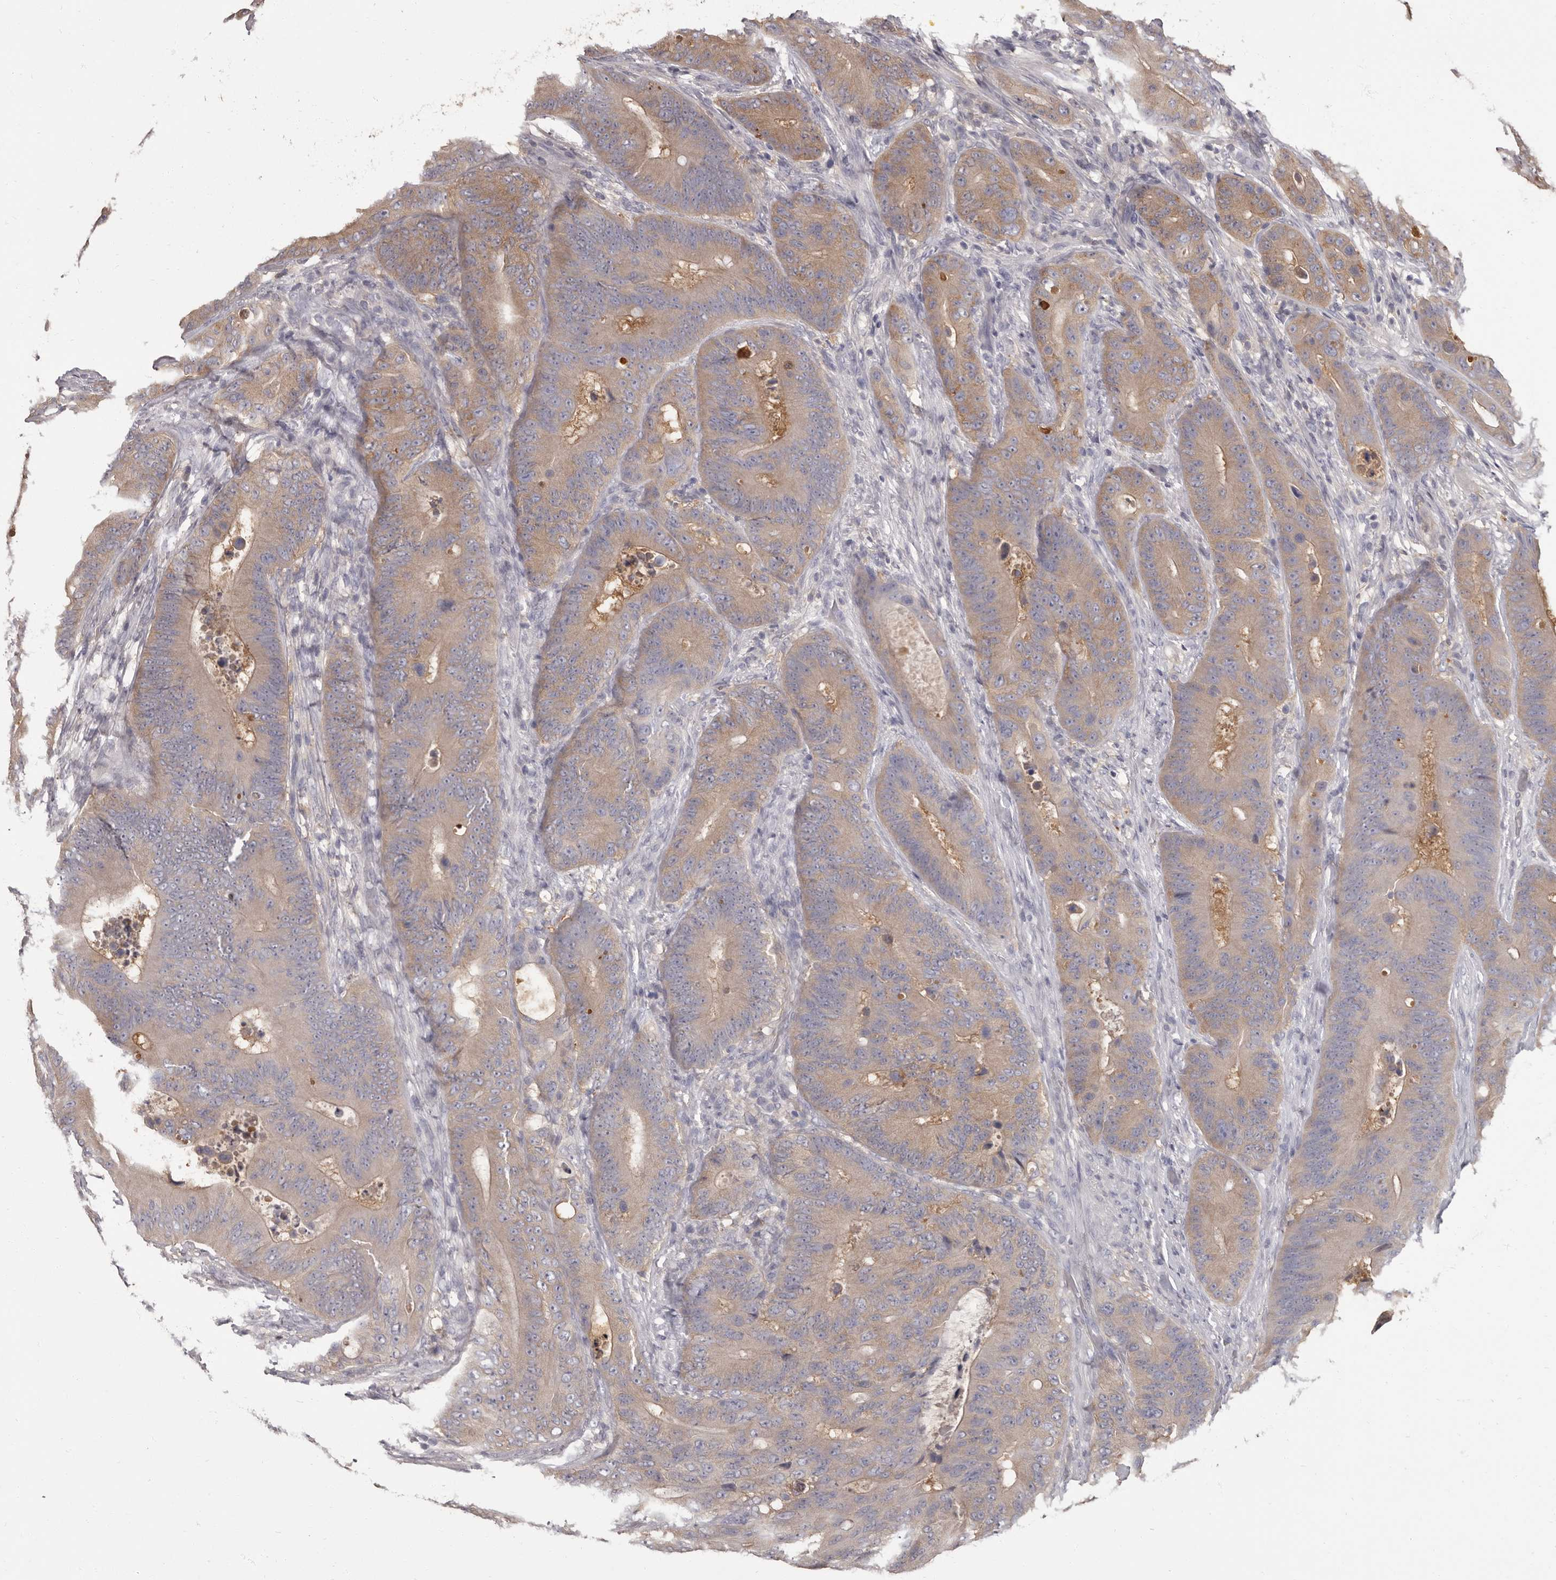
{"staining": {"intensity": "moderate", "quantity": ">75%", "location": "cytoplasmic/membranous"}, "tissue": "colorectal cancer", "cell_type": "Tumor cells", "image_type": "cancer", "snomed": [{"axis": "morphology", "description": "Adenocarcinoma, NOS"}, {"axis": "topography", "description": "Colon"}], "caption": "This image reveals immunohistochemistry staining of human colorectal adenocarcinoma, with medium moderate cytoplasmic/membranous positivity in approximately >75% of tumor cells.", "gene": "APEH", "patient": {"sex": "male", "age": 83}}